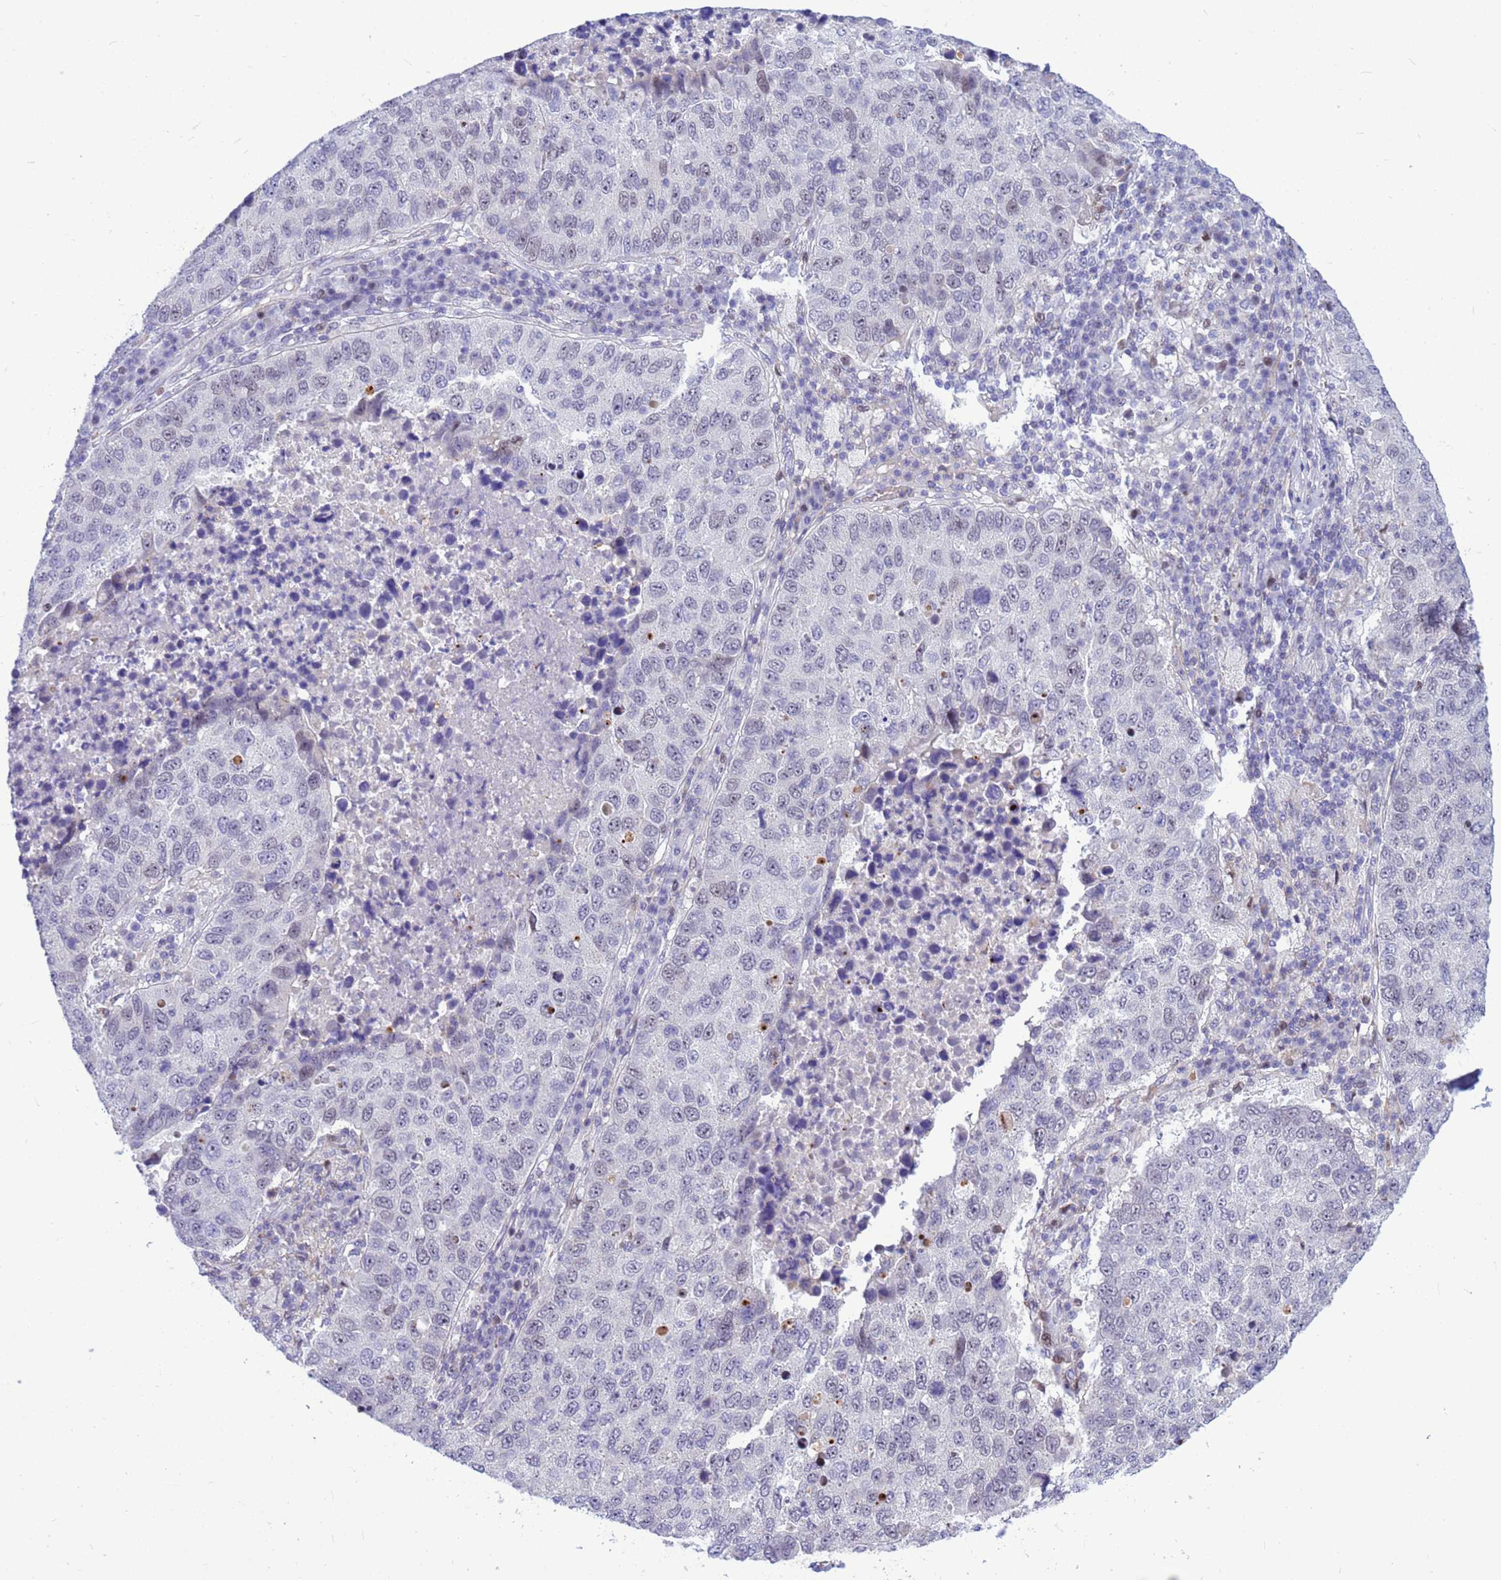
{"staining": {"intensity": "negative", "quantity": "none", "location": "none"}, "tissue": "lung cancer", "cell_type": "Tumor cells", "image_type": "cancer", "snomed": [{"axis": "morphology", "description": "Squamous cell carcinoma, NOS"}, {"axis": "topography", "description": "Lung"}], "caption": "Histopathology image shows no significant protein positivity in tumor cells of lung cancer (squamous cell carcinoma). (IHC, brightfield microscopy, high magnification).", "gene": "ADAMTS7", "patient": {"sex": "male", "age": 73}}